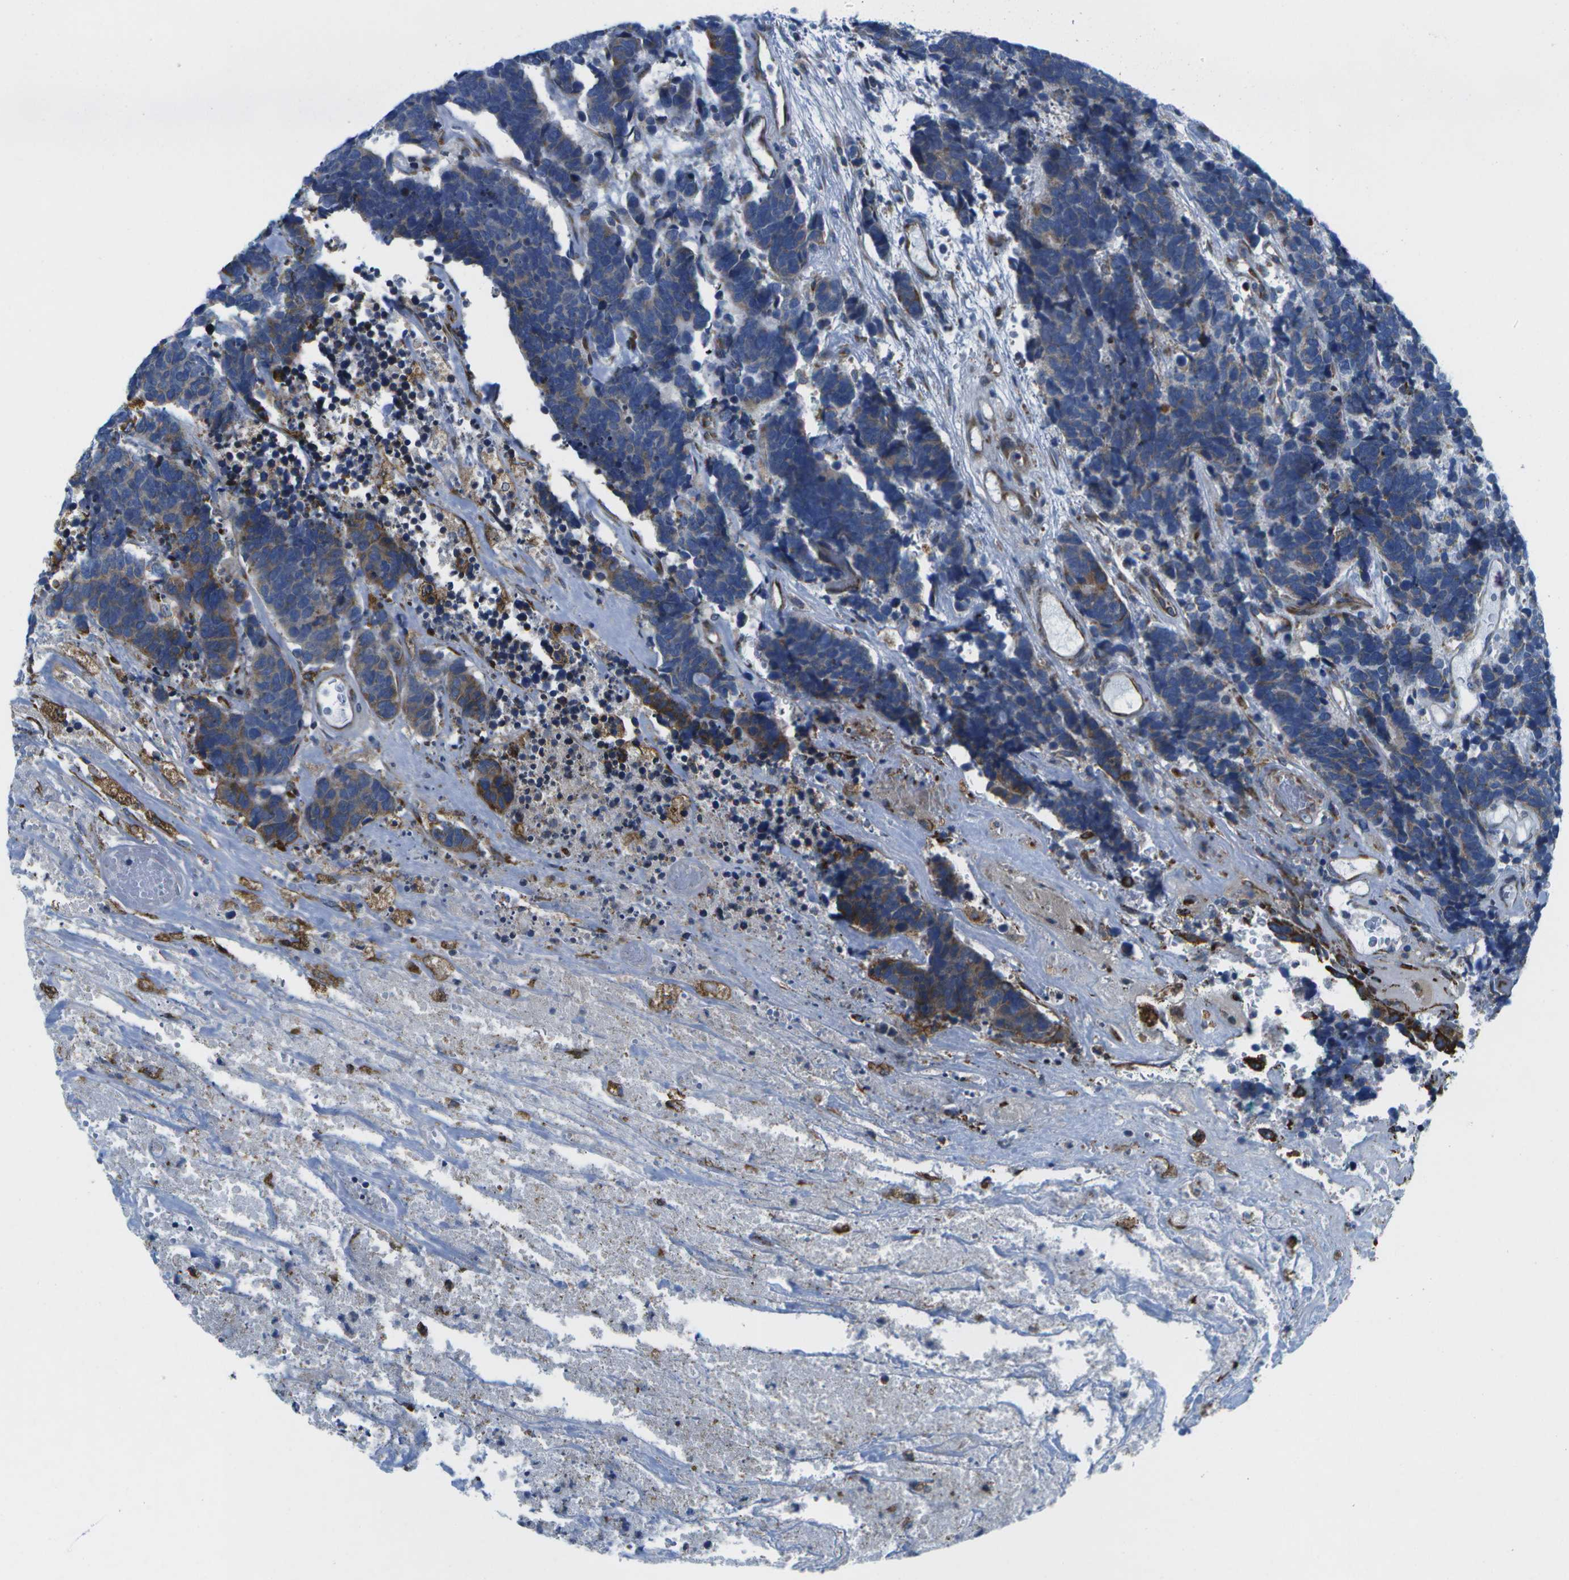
{"staining": {"intensity": "moderate", "quantity": "<25%", "location": "cytoplasmic/membranous"}, "tissue": "carcinoid", "cell_type": "Tumor cells", "image_type": "cancer", "snomed": [{"axis": "morphology", "description": "Carcinoma, NOS"}, {"axis": "morphology", "description": "Carcinoid, malignant, NOS"}, {"axis": "topography", "description": "Urinary bladder"}], "caption": "Carcinoma was stained to show a protein in brown. There is low levels of moderate cytoplasmic/membranous positivity in about <25% of tumor cells. (DAB = brown stain, brightfield microscopy at high magnification).", "gene": "GDF5", "patient": {"sex": "male", "age": 57}}